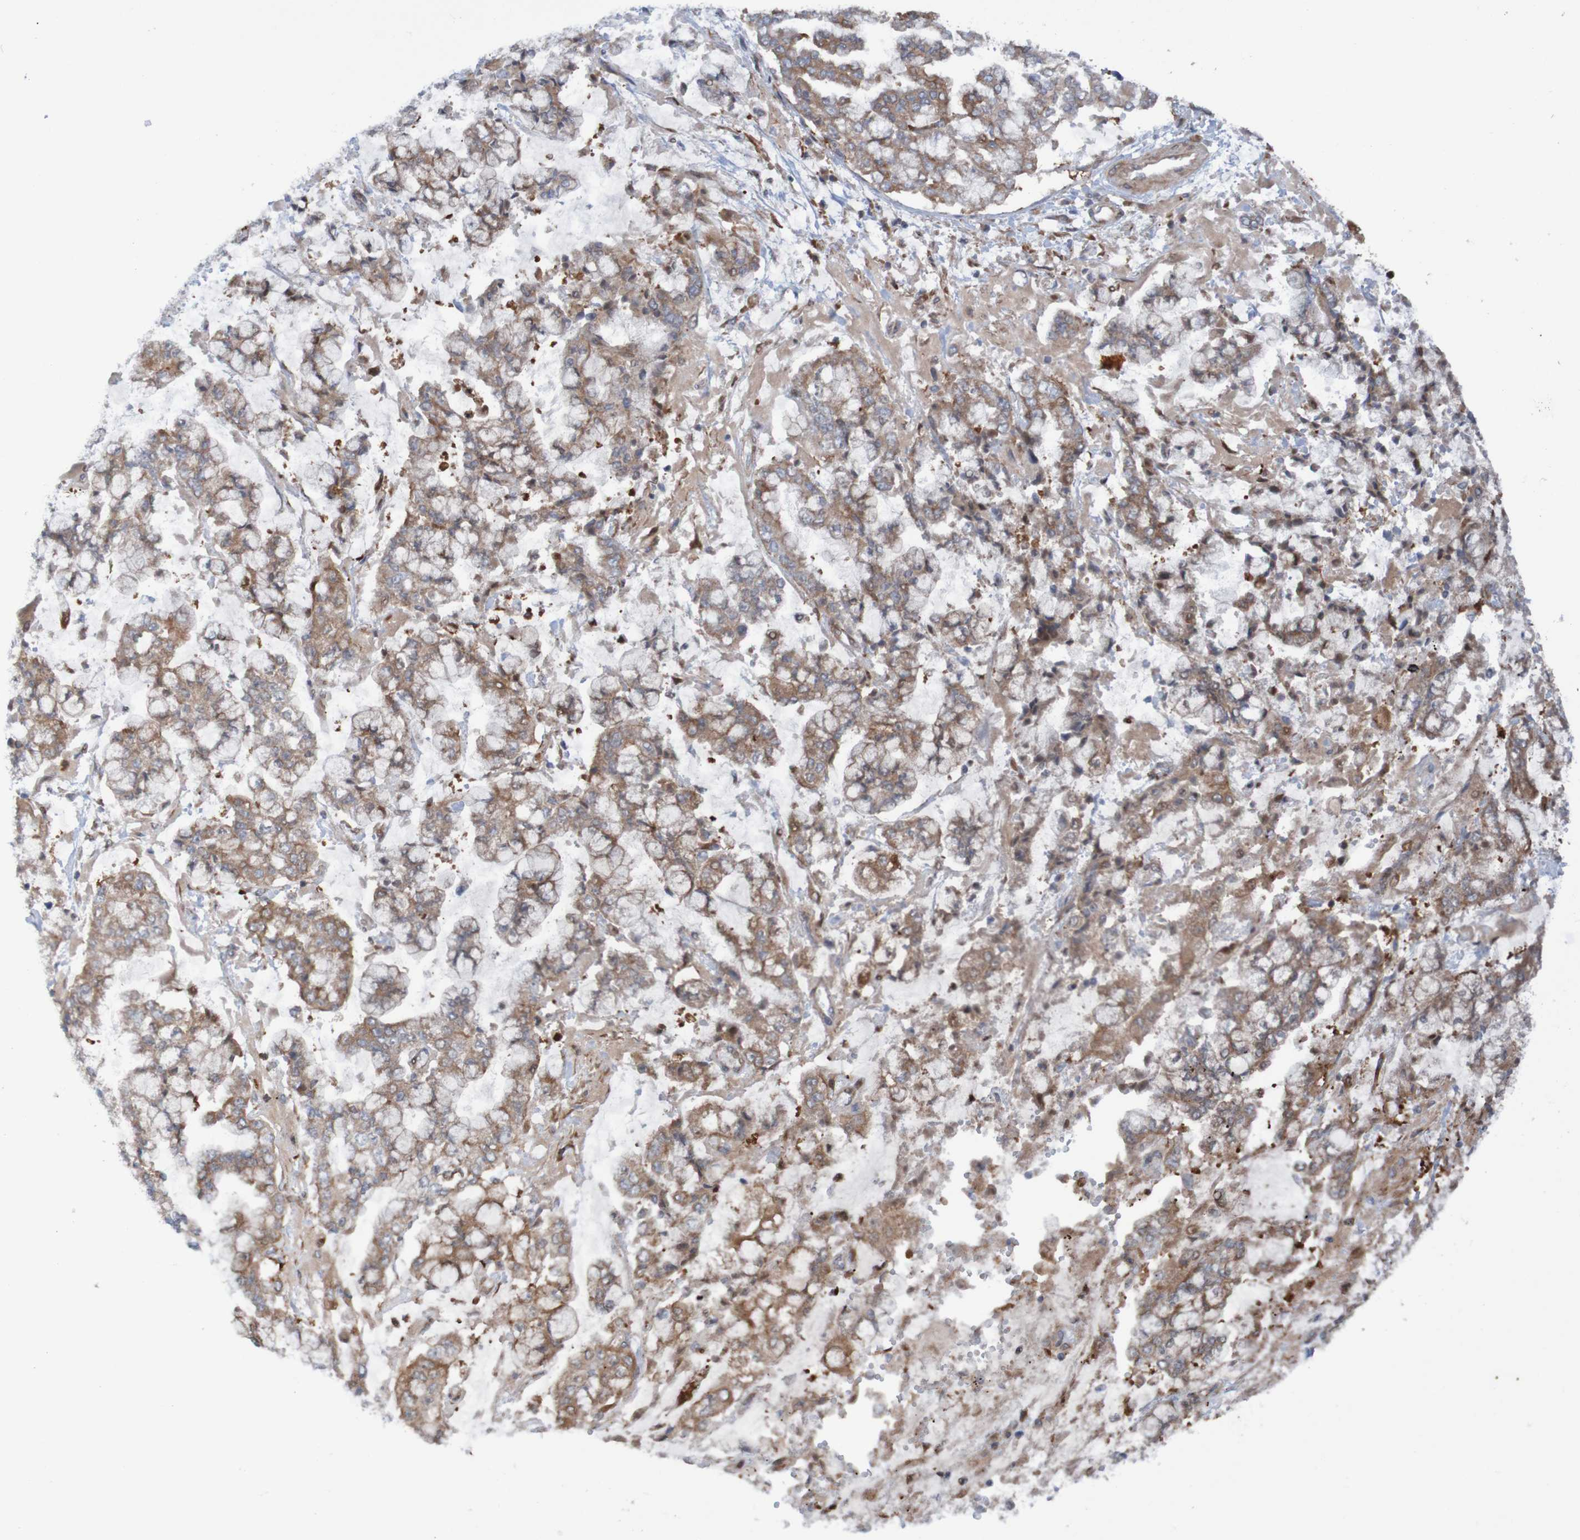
{"staining": {"intensity": "moderate", "quantity": ">75%", "location": "cytoplasmic/membranous"}, "tissue": "stomach cancer", "cell_type": "Tumor cells", "image_type": "cancer", "snomed": [{"axis": "morphology", "description": "Adenocarcinoma, NOS"}, {"axis": "topography", "description": "Stomach"}], "caption": "Moderate cytoplasmic/membranous positivity is present in about >75% of tumor cells in adenocarcinoma (stomach). (Stains: DAB in brown, nuclei in blue, Microscopy: brightfield microscopy at high magnification).", "gene": "ANGPT4", "patient": {"sex": "male", "age": 76}}